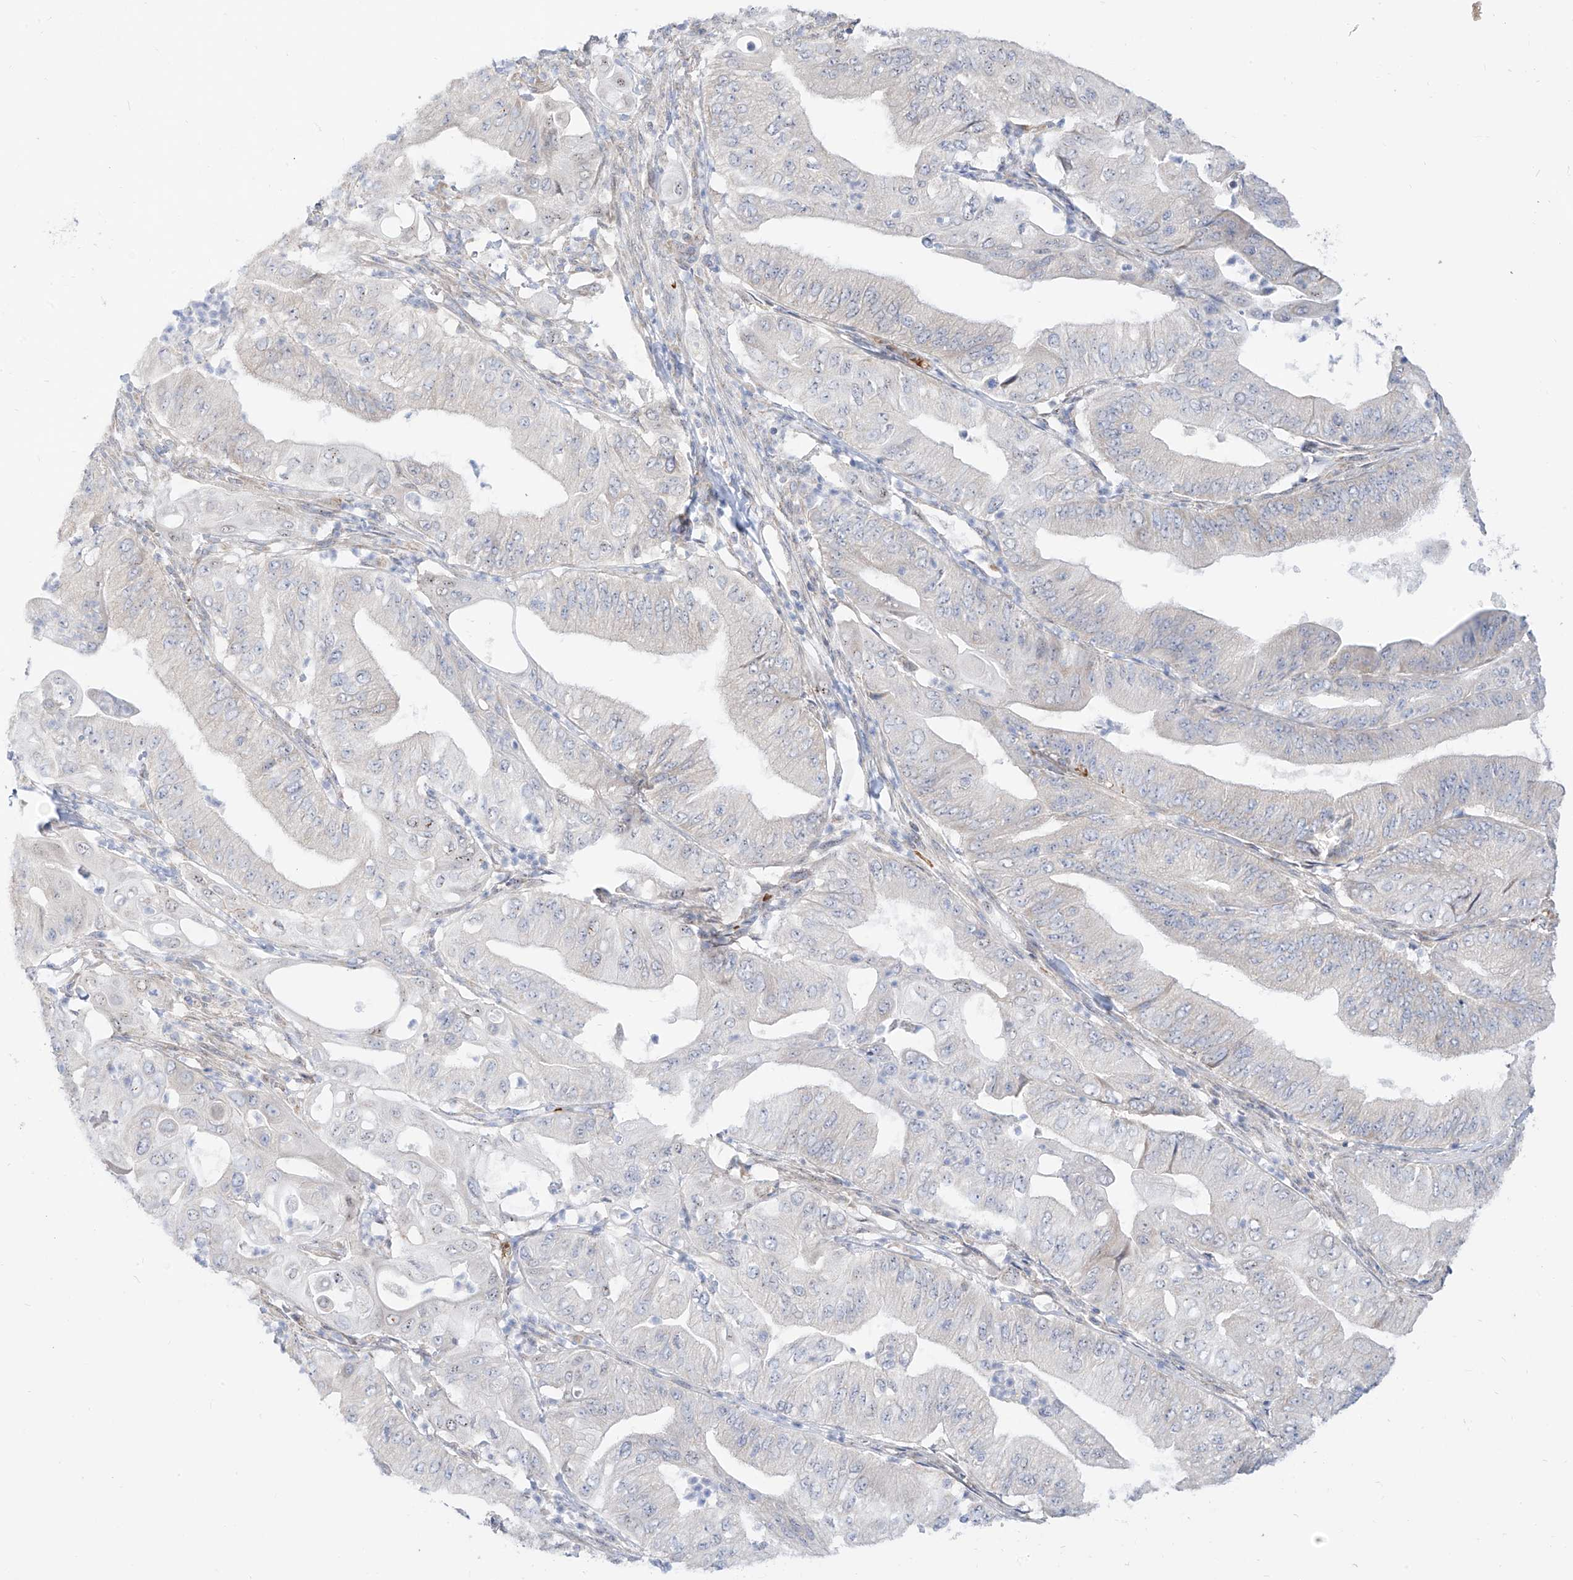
{"staining": {"intensity": "negative", "quantity": "none", "location": "none"}, "tissue": "pancreatic cancer", "cell_type": "Tumor cells", "image_type": "cancer", "snomed": [{"axis": "morphology", "description": "Adenocarcinoma, NOS"}, {"axis": "topography", "description": "Pancreas"}], "caption": "A micrograph of pancreatic adenocarcinoma stained for a protein exhibits no brown staining in tumor cells.", "gene": "ARHGEF40", "patient": {"sex": "female", "age": 77}}